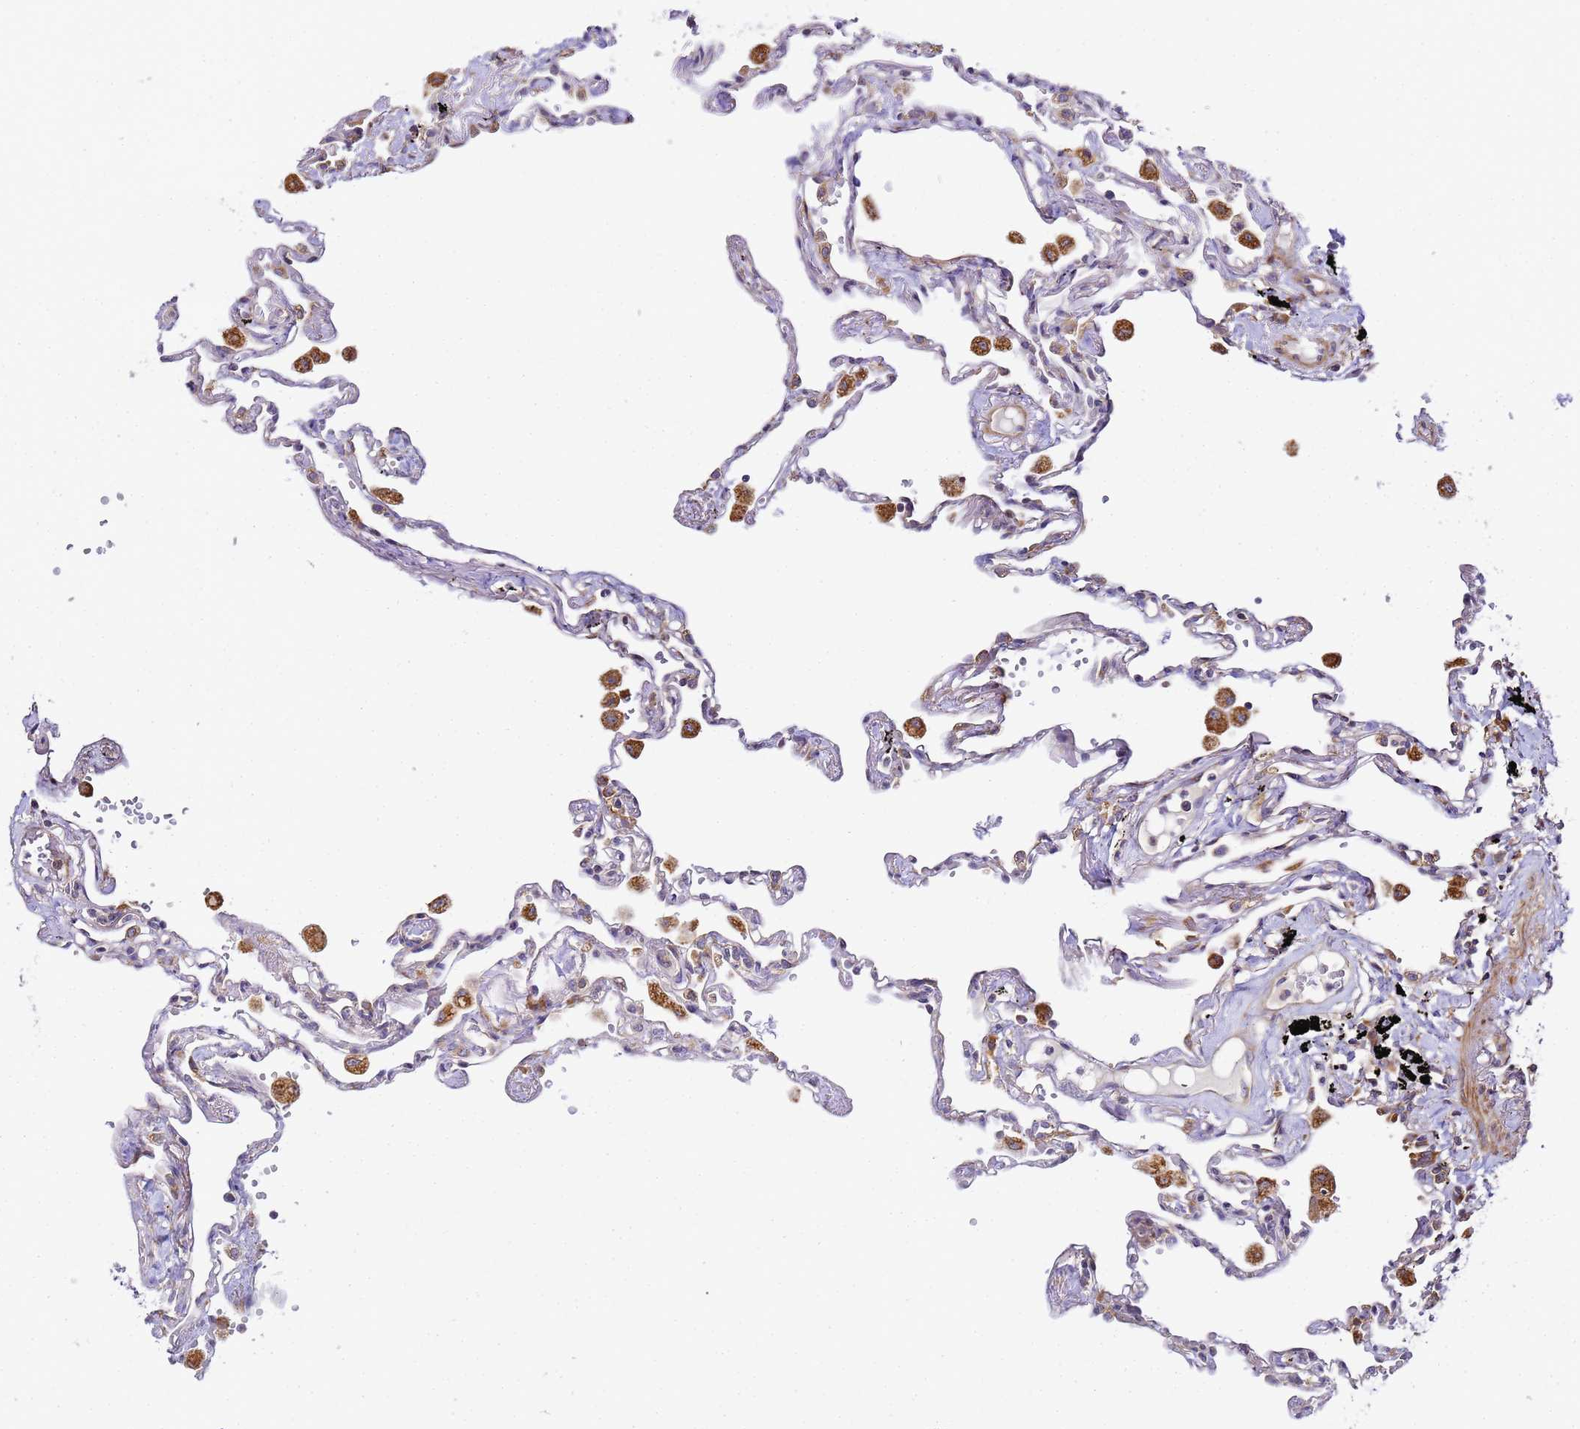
{"staining": {"intensity": "negative", "quantity": "none", "location": "none"}, "tissue": "lung", "cell_type": "Alveolar cells", "image_type": "normal", "snomed": [{"axis": "morphology", "description": "Normal tissue, NOS"}, {"axis": "topography", "description": "Lung"}], "caption": "Unremarkable lung was stained to show a protein in brown. There is no significant positivity in alveolar cells. Brightfield microscopy of immunohistochemistry (IHC) stained with DAB (brown) and hematoxylin (blue), captured at high magnification.", "gene": "RPL13A", "patient": {"sex": "female", "age": 67}}